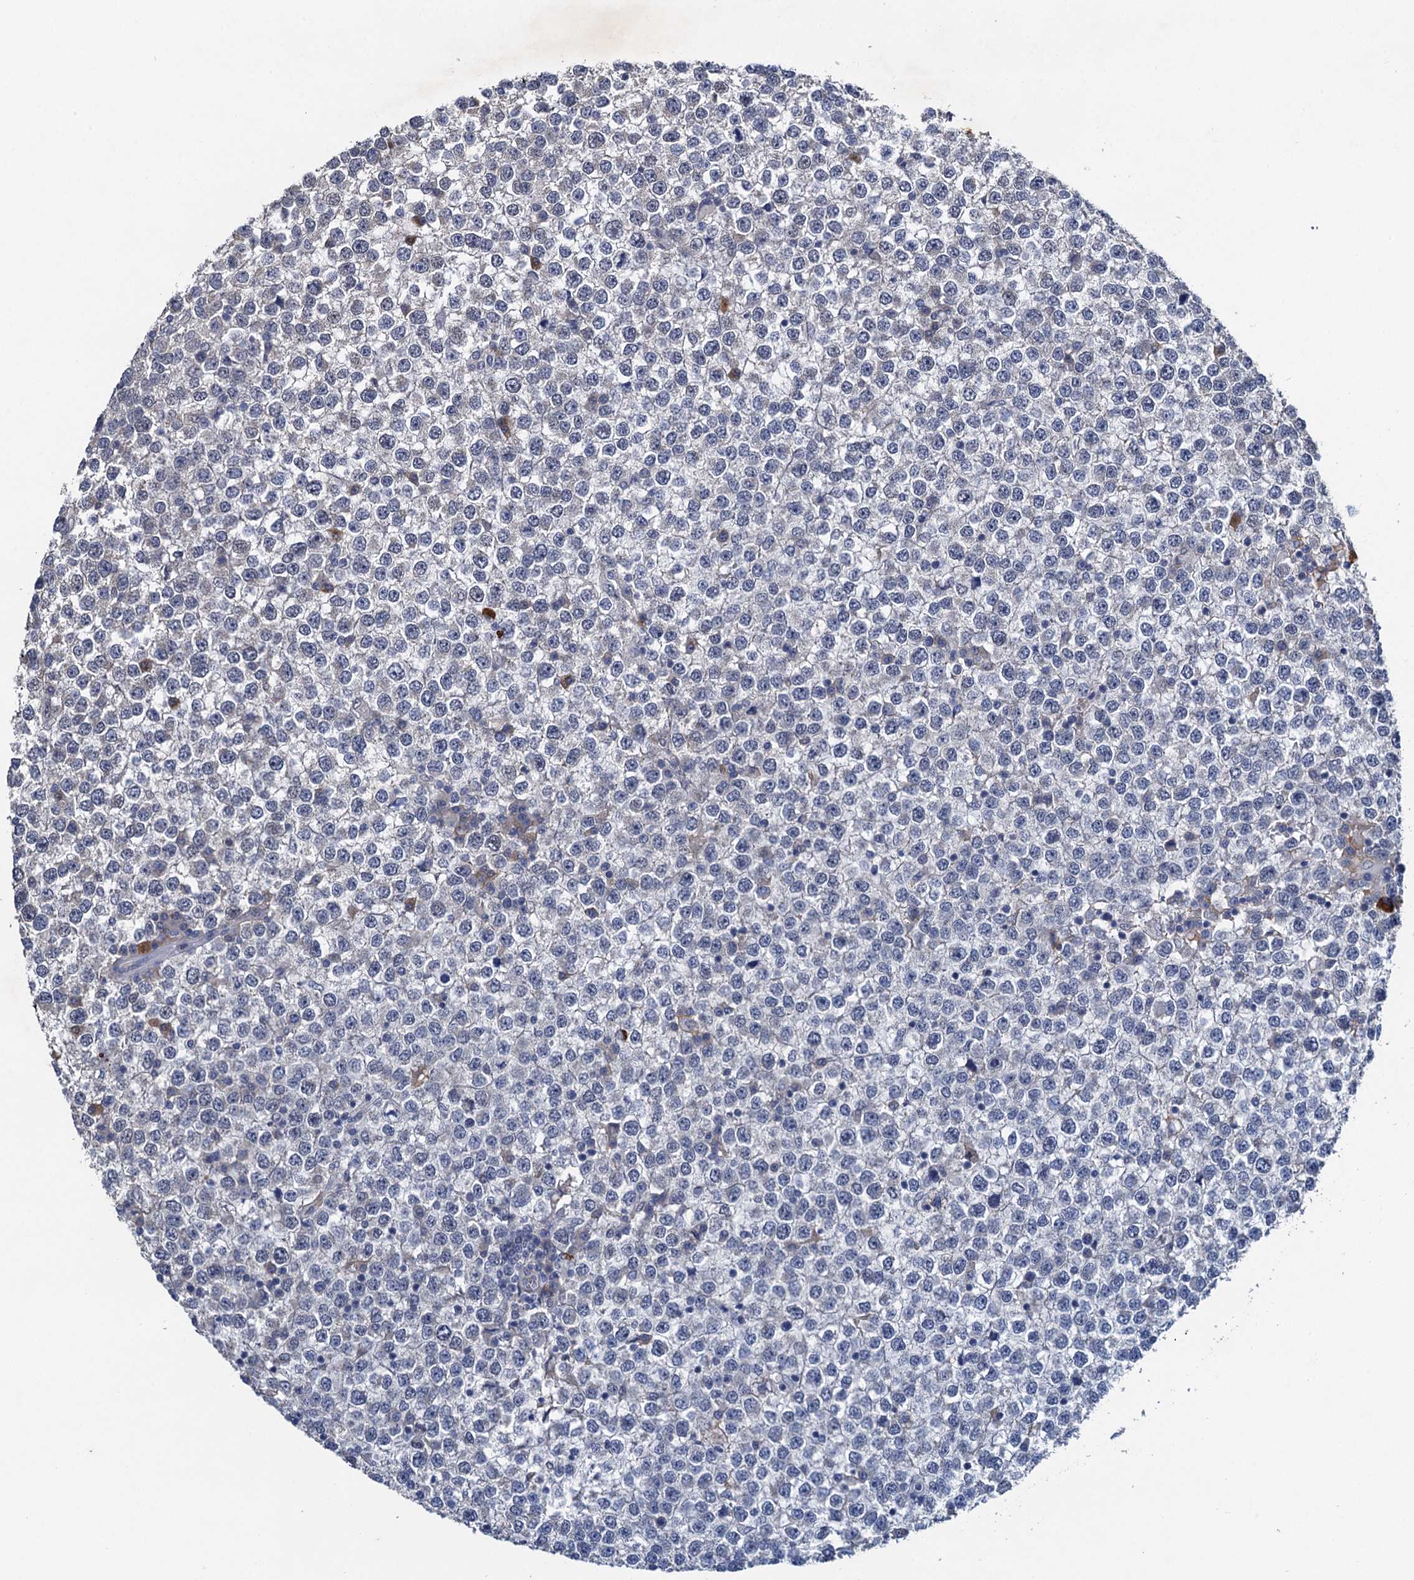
{"staining": {"intensity": "negative", "quantity": "none", "location": "none"}, "tissue": "testis cancer", "cell_type": "Tumor cells", "image_type": "cancer", "snomed": [{"axis": "morphology", "description": "Seminoma, NOS"}, {"axis": "topography", "description": "Testis"}], "caption": "Testis cancer (seminoma) stained for a protein using immunohistochemistry (IHC) displays no expression tumor cells.", "gene": "TMEM39B", "patient": {"sex": "male", "age": 65}}